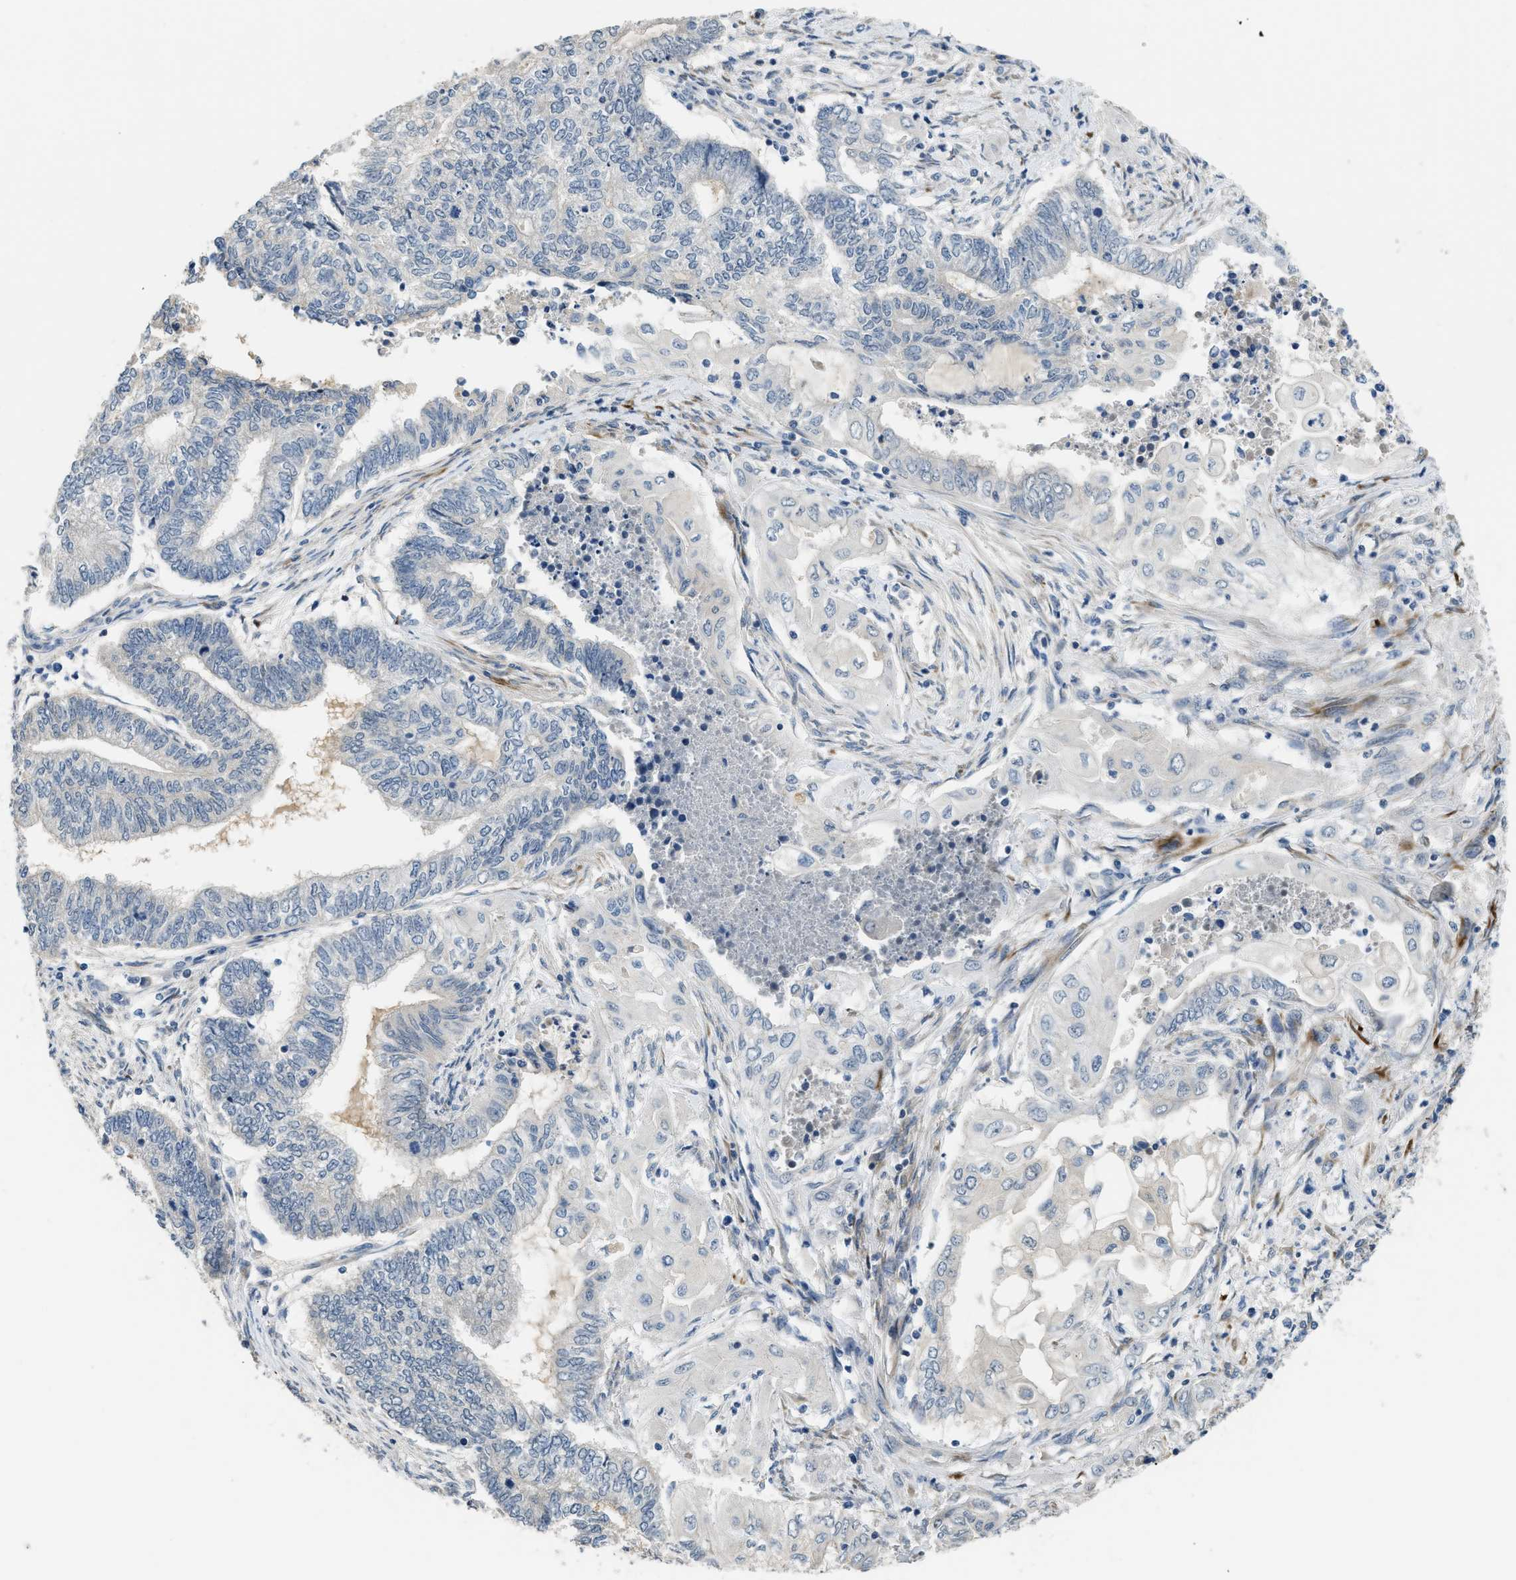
{"staining": {"intensity": "negative", "quantity": "none", "location": "none"}, "tissue": "endometrial cancer", "cell_type": "Tumor cells", "image_type": "cancer", "snomed": [{"axis": "morphology", "description": "Adenocarcinoma, NOS"}, {"axis": "topography", "description": "Uterus"}, {"axis": "topography", "description": "Endometrium"}], "caption": "Protein analysis of adenocarcinoma (endometrial) reveals no significant positivity in tumor cells. (DAB (3,3'-diaminobenzidine) IHC with hematoxylin counter stain).", "gene": "TMEM154", "patient": {"sex": "female", "age": 70}}